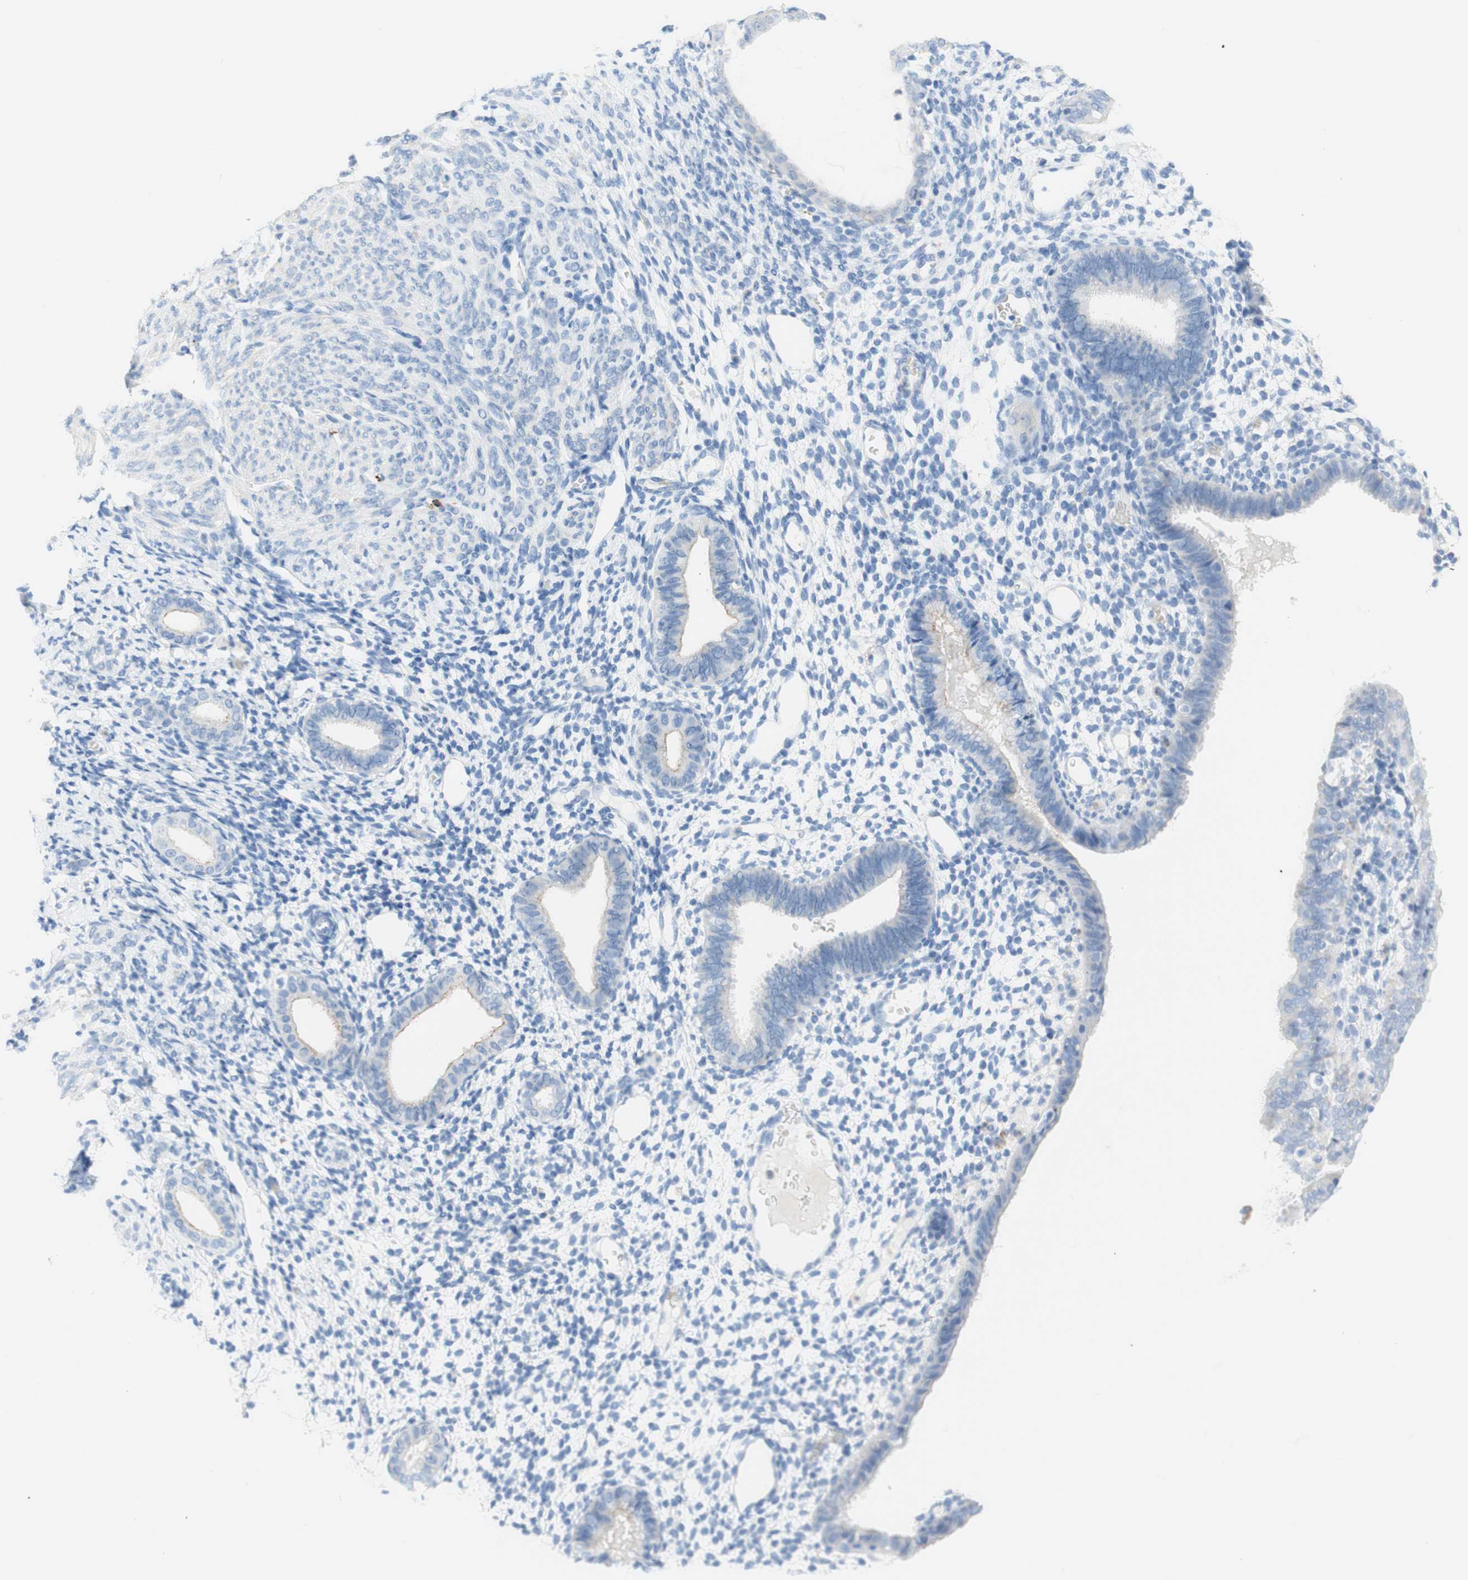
{"staining": {"intensity": "negative", "quantity": "none", "location": "none"}, "tissue": "endometrium", "cell_type": "Cells in endometrial stroma", "image_type": "normal", "snomed": [{"axis": "morphology", "description": "Normal tissue, NOS"}, {"axis": "topography", "description": "Endometrium"}], "caption": "This is a photomicrograph of IHC staining of unremarkable endometrium, which shows no positivity in cells in endometrial stroma.", "gene": "CEACAM1", "patient": {"sex": "female", "age": 61}}